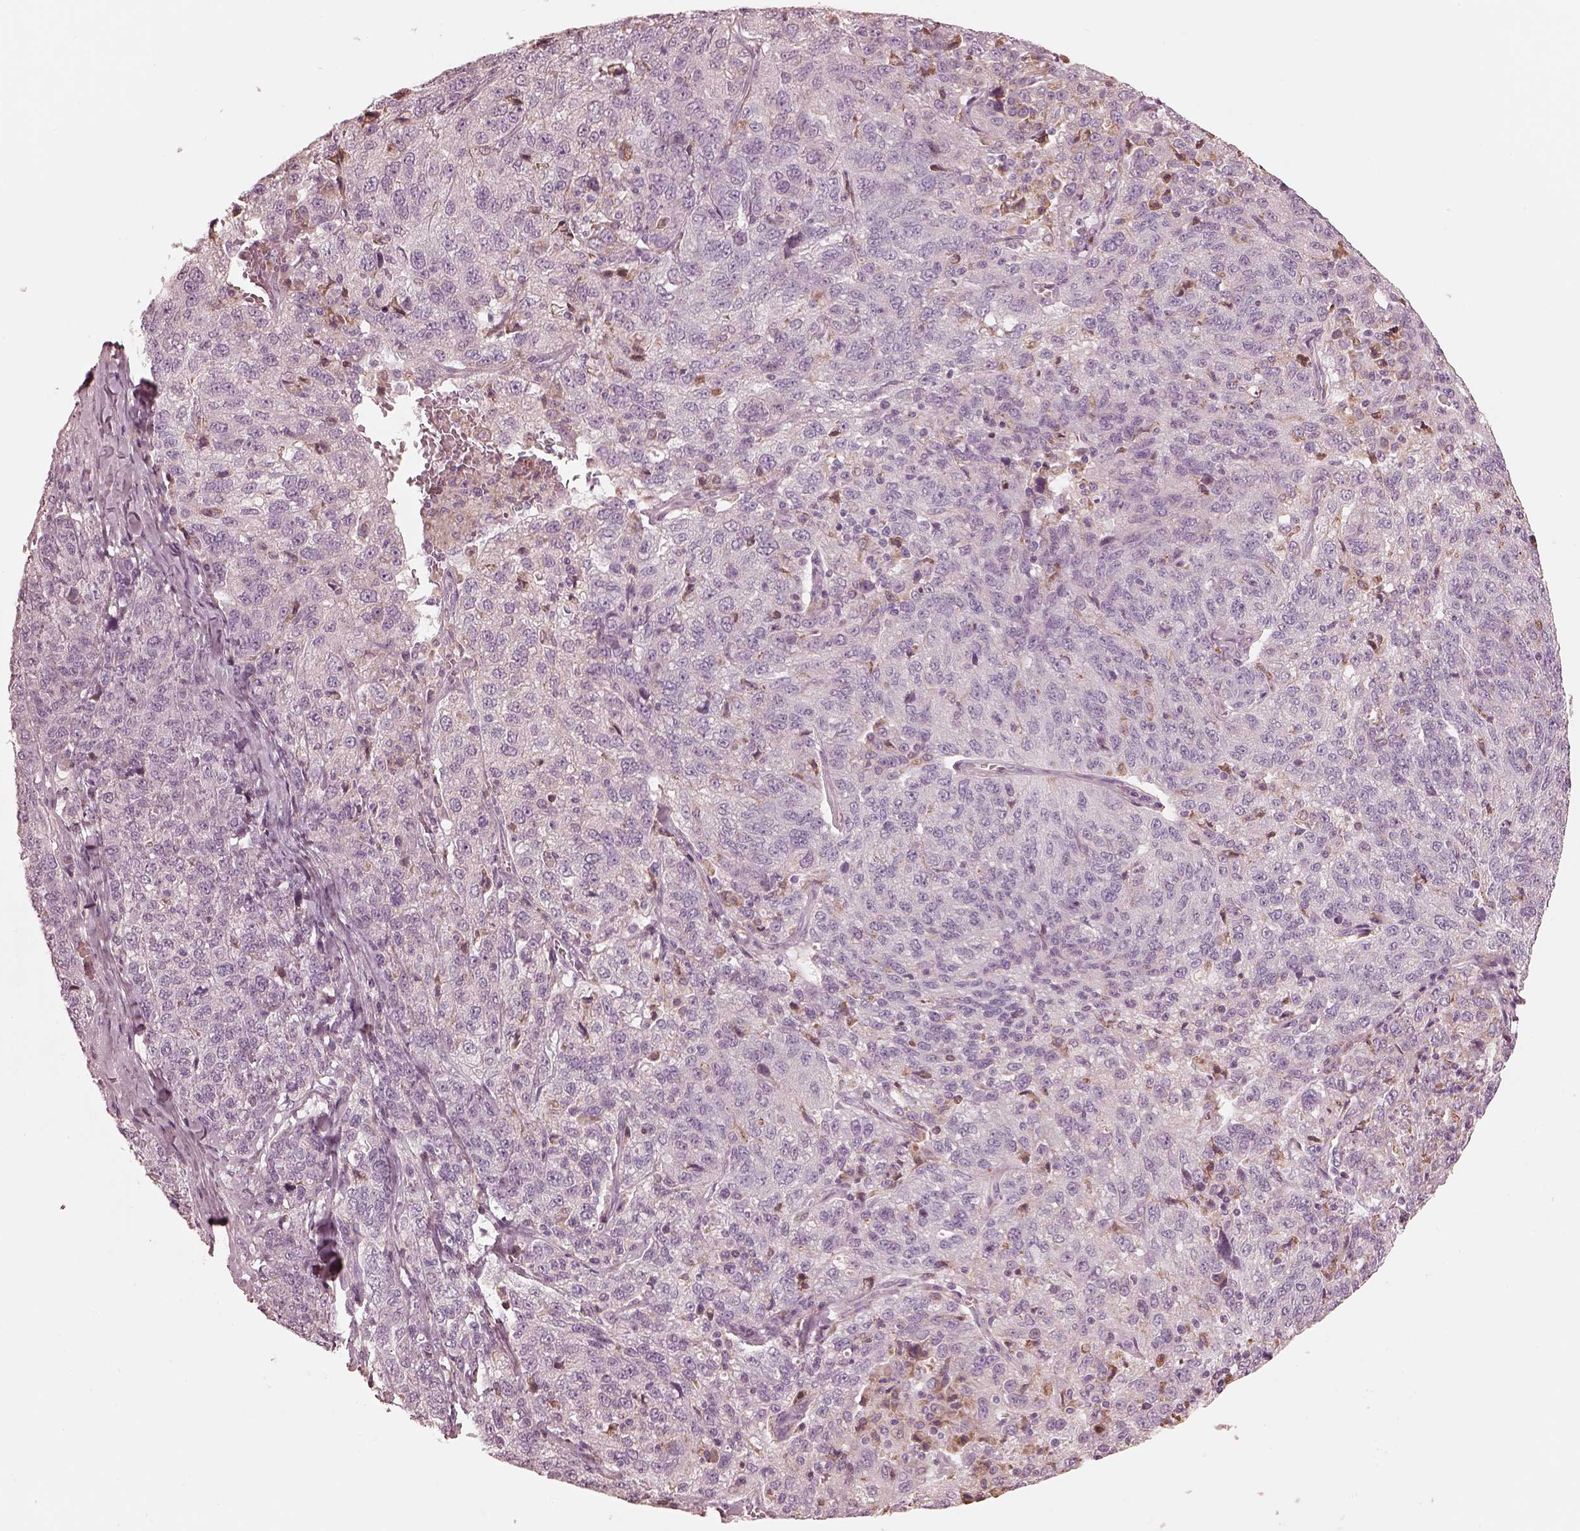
{"staining": {"intensity": "negative", "quantity": "none", "location": "none"}, "tissue": "ovarian cancer", "cell_type": "Tumor cells", "image_type": "cancer", "snomed": [{"axis": "morphology", "description": "Cystadenocarcinoma, serous, NOS"}, {"axis": "topography", "description": "Ovary"}], "caption": "Micrograph shows no protein expression in tumor cells of serous cystadenocarcinoma (ovarian) tissue. (DAB (3,3'-diaminobenzidine) IHC visualized using brightfield microscopy, high magnification).", "gene": "CADM2", "patient": {"sex": "female", "age": 71}}